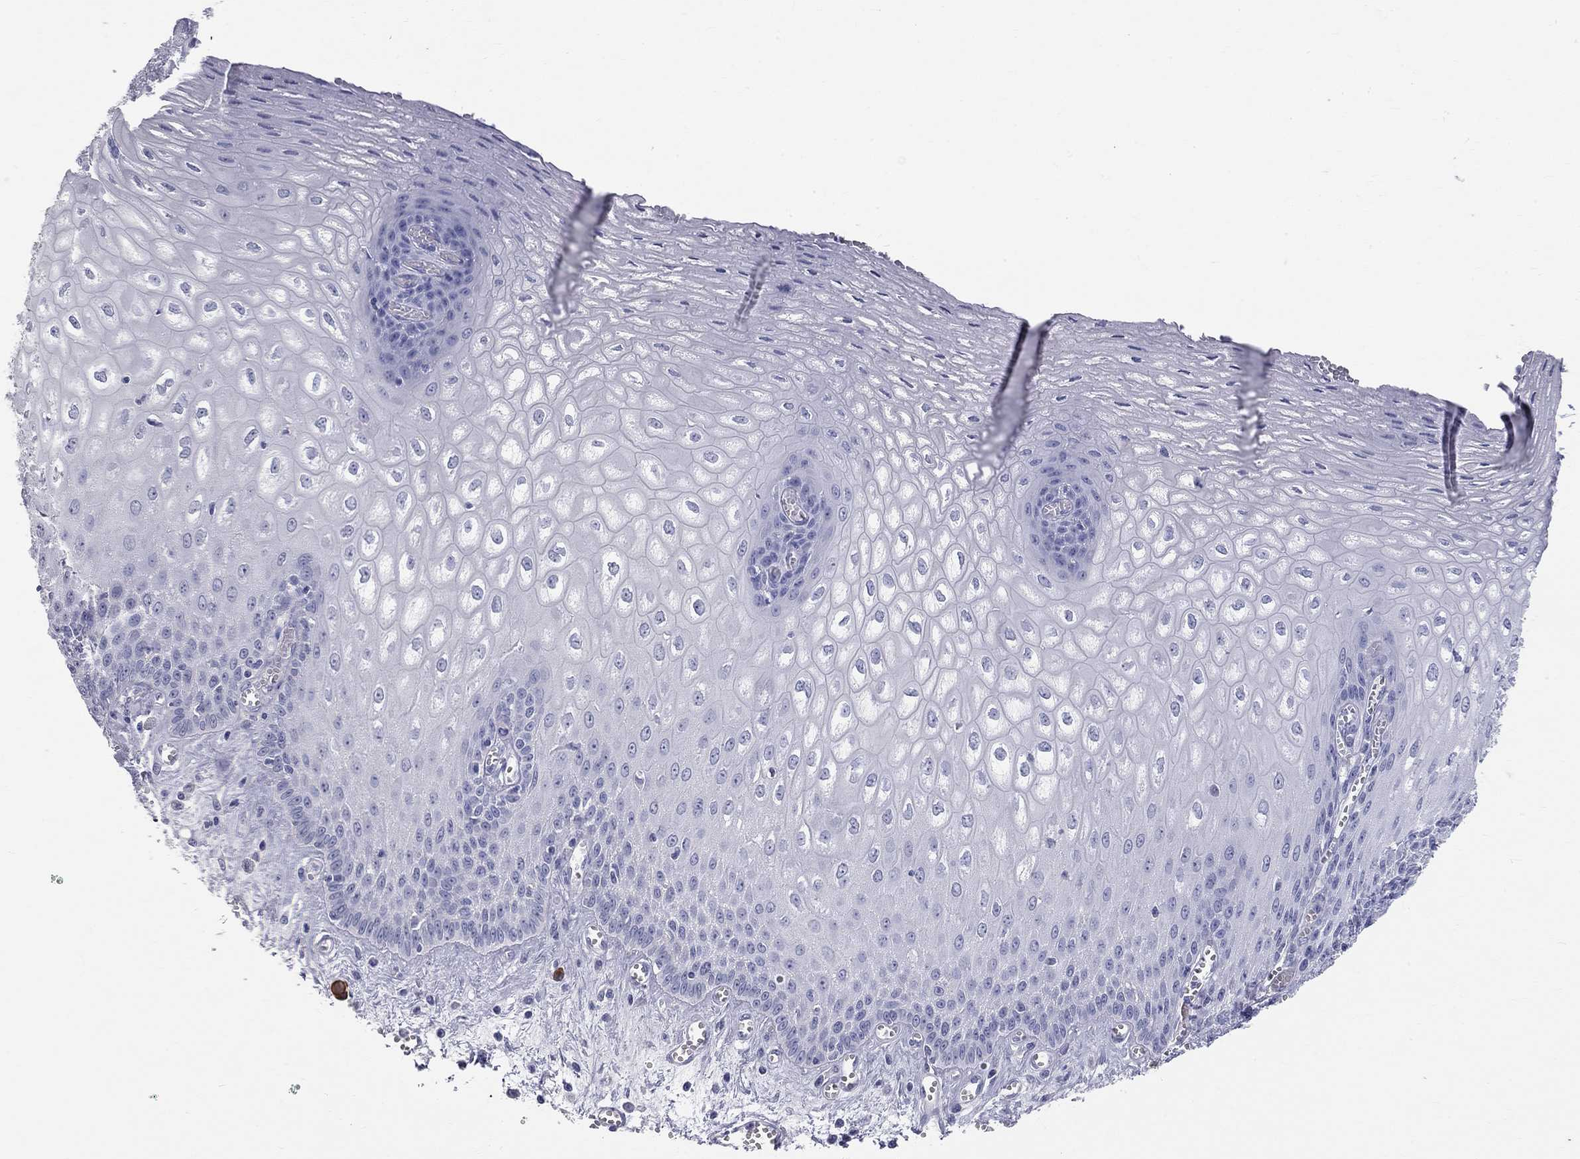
{"staining": {"intensity": "negative", "quantity": "none", "location": "none"}, "tissue": "esophagus", "cell_type": "Squamous epithelial cells", "image_type": "normal", "snomed": [{"axis": "morphology", "description": "Normal tissue, NOS"}, {"axis": "topography", "description": "Esophagus"}], "caption": "This is an IHC micrograph of unremarkable esophagus. There is no expression in squamous epithelial cells.", "gene": "PHOX2B", "patient": {"sex": "male", "age": 58}}